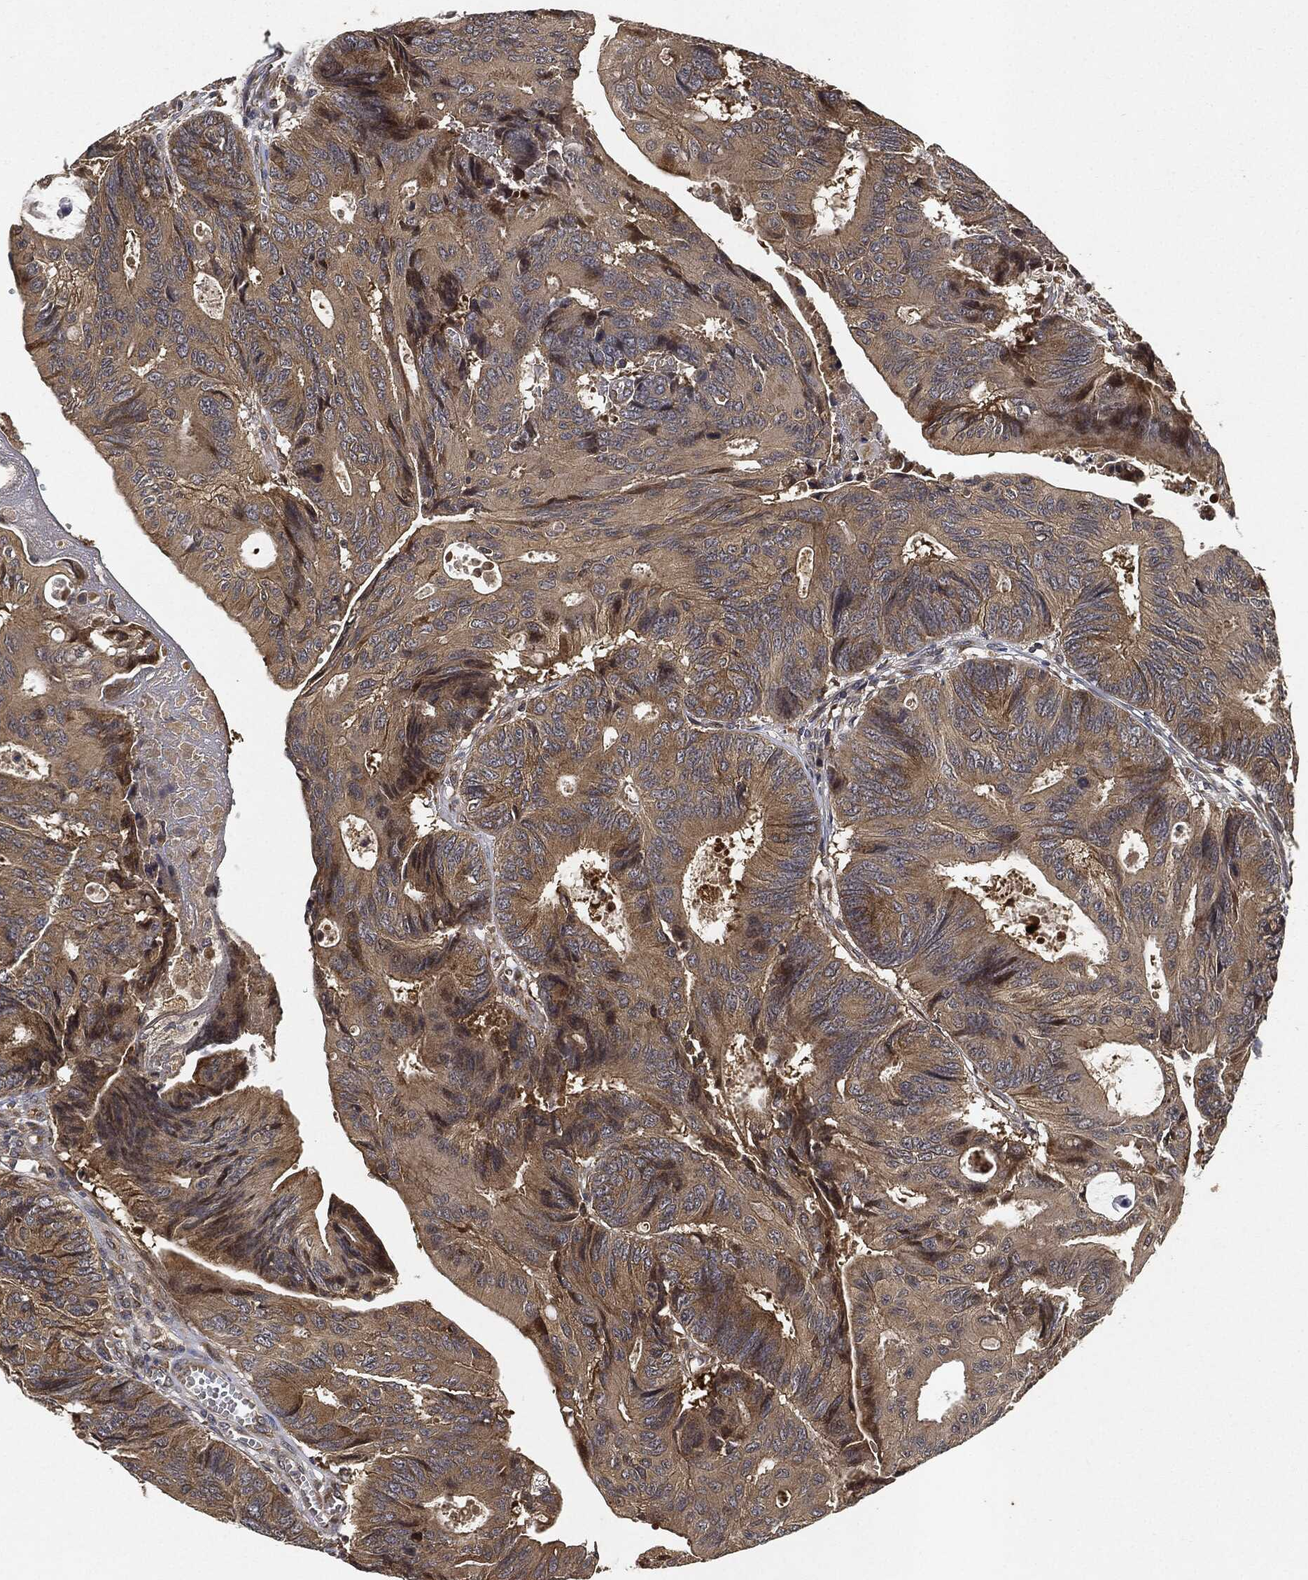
{"staining": {"intensity": "weak", "quantity": ">75%", "location": "cytoplasmic/membranous"}, "tissue": "colorectal cancer", "cell_type": "Tumor cells", "image_type": "cancer", "snomed": [{"axis": "morphology", "description": "Normal tissue, NOS"}, {"axis": "morphology", "description": "Adenocarcinoma, NOS"}, {"axis": "topography", "description": "Colon"}], "caption": "Protein expression analysis of human adenocarcinoma (colorectal) reveals weak cytoplasmic/membranous positivity in about >75% of tumor cells.", "gene": "MLST8", "patient": {"sex": "male", "age": 65}}